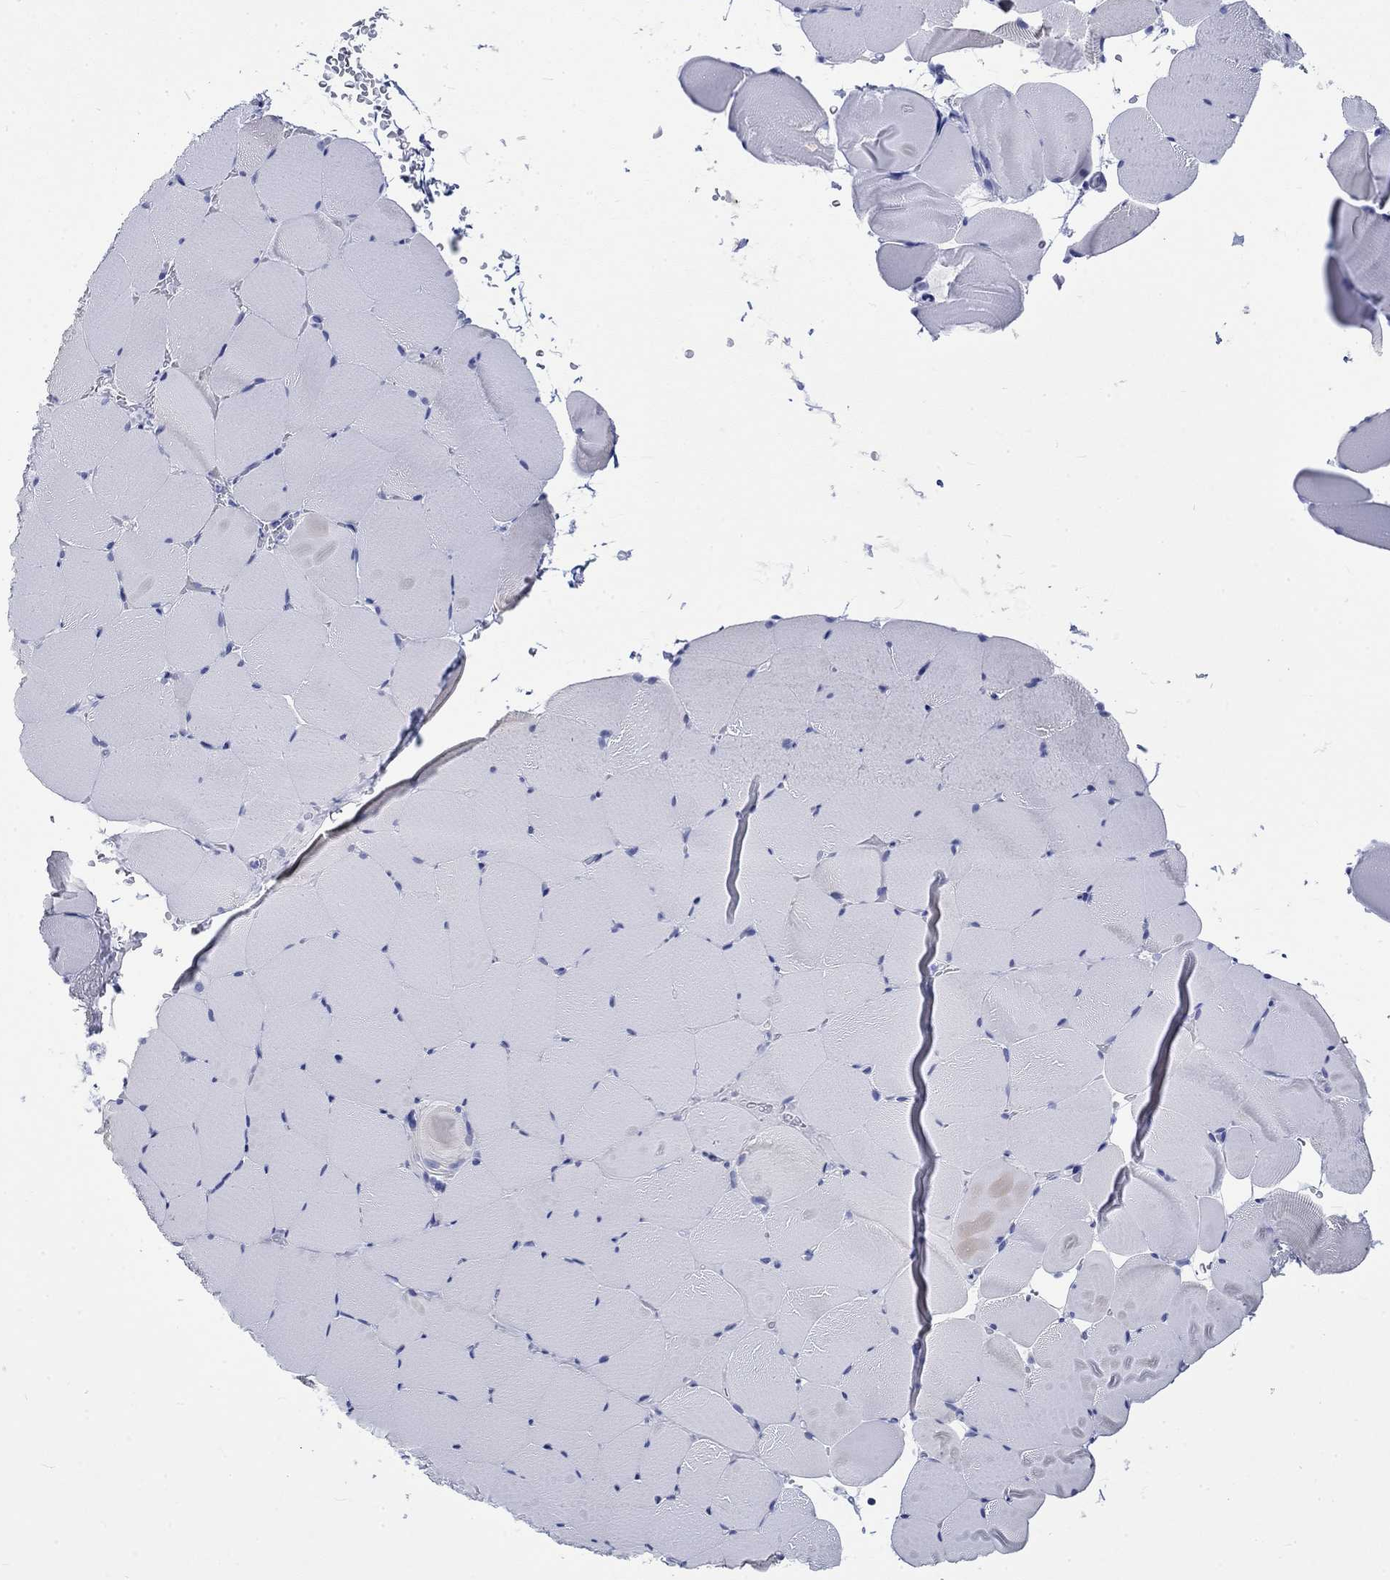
{"staining": {"intensity": "negative", "quantity": "none", "location": "none"}, "tissue": "skeletal muscle", "cell_type": "Myocytes", "image_type": "normal", "snomed": [{"axis": "morphology", "description": "Normal tissue, NOS"}, {"axis": "topography", "description": "Skeletal muscle"}], "caption": "IHC image of unremarkable skeletal muscle: skeletal muscle stained with DAB (3,3'-diaminobenzidine) displays no significant protein expression in myocytes.", "gene": "KRT76", "patient": {"sex": "female", "age": 37}}